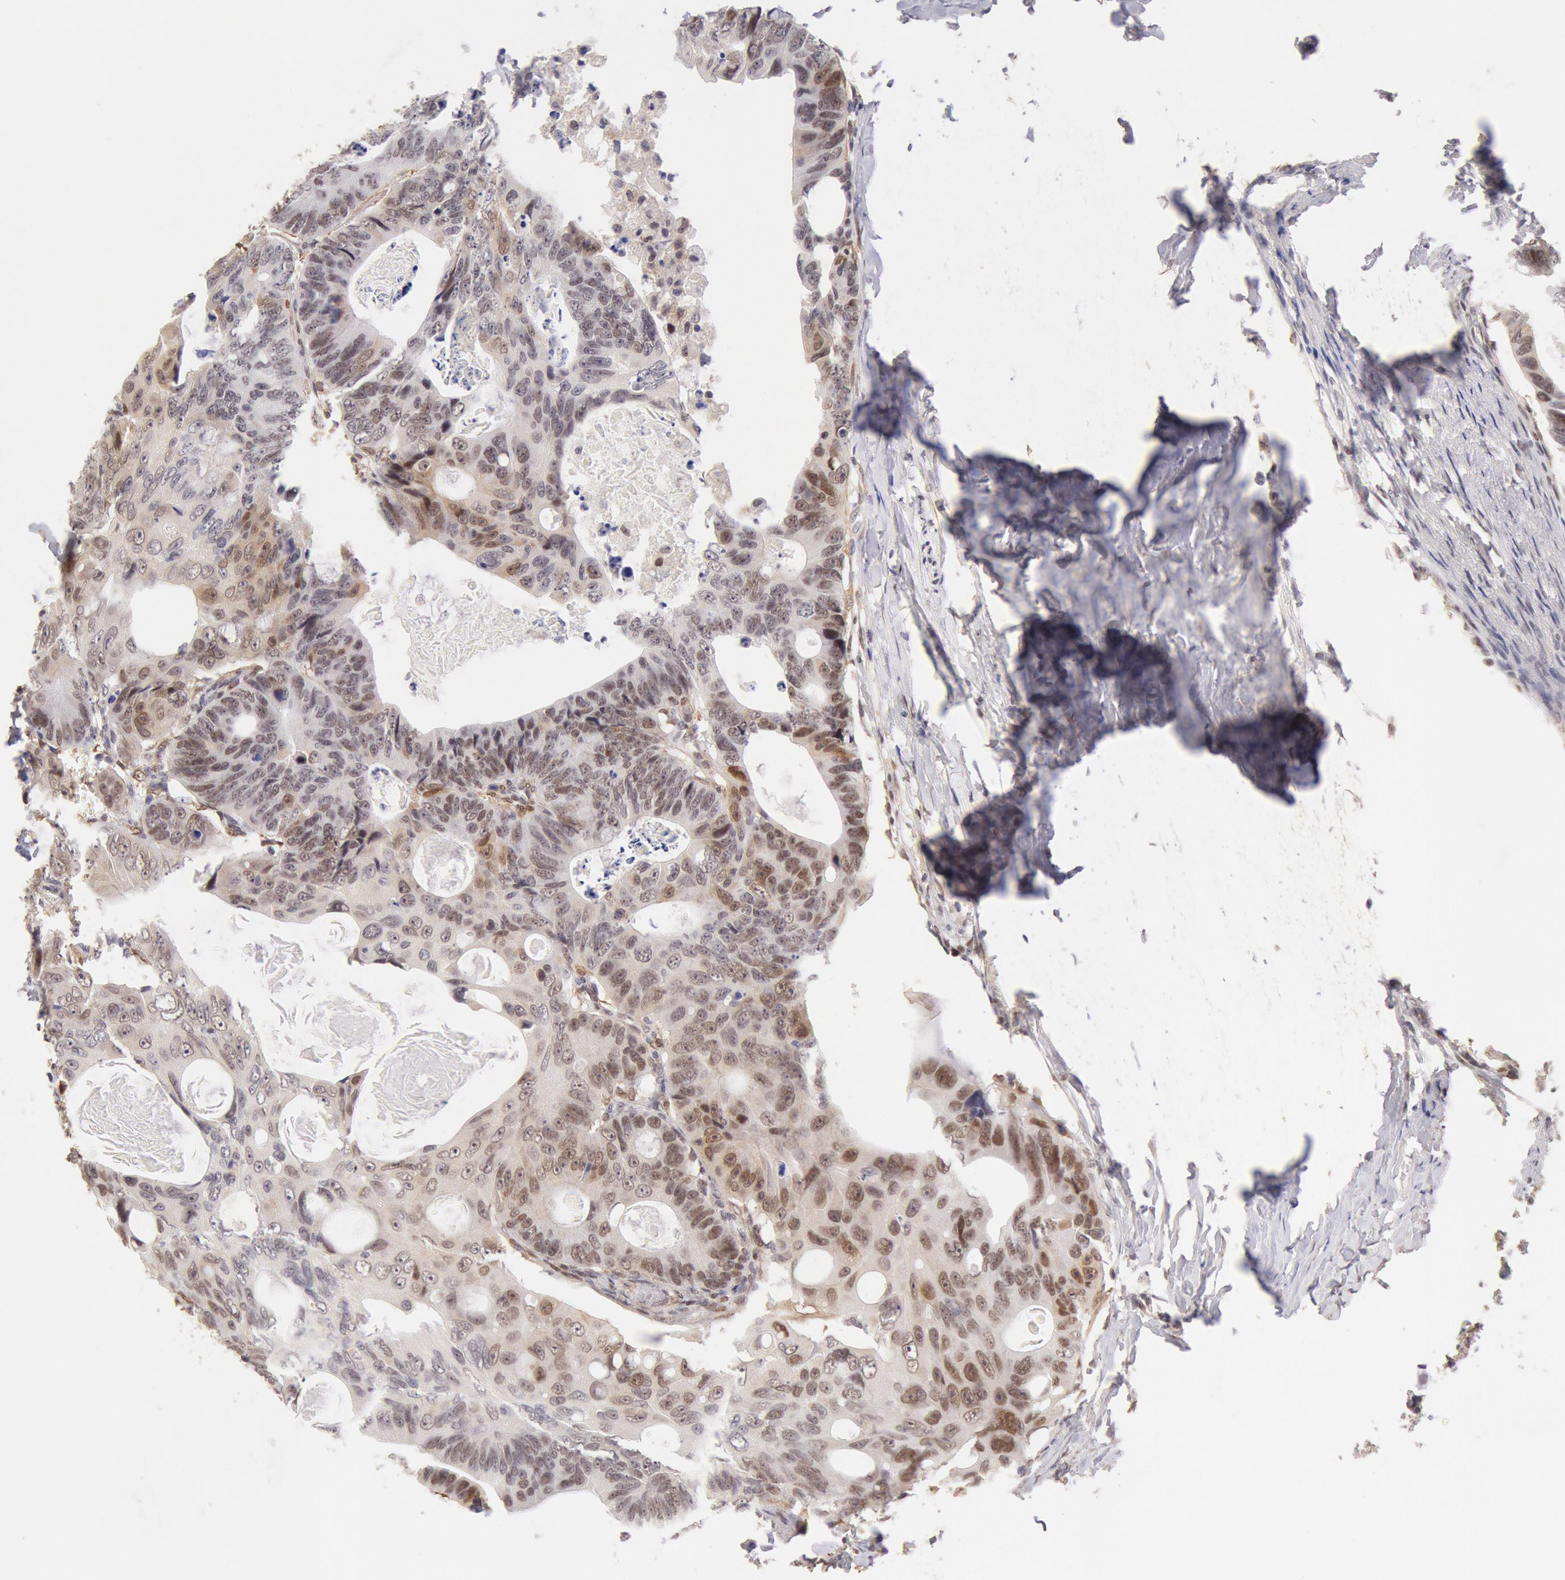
{"staining": {"intensity": "moderate", "quantity": "25%-75%", "location": "nuclear"}, "tissue": "colorectal cancer", "cell_type": "Tumor cells", "image_type": "cancer", "snomed": [{"axis": "morphology", "description": "Adenocarcinoma, NOS"}, {"axis": "topography", "description": "Colon"}], "caption": "A histopathology image of human adenocarcinoma (colorectal) stained for a protein displays moderate nuclear brown staining in tumor cells.", "gene": "CDKN2B", "patient": {"sex": "female", "age": 55}}